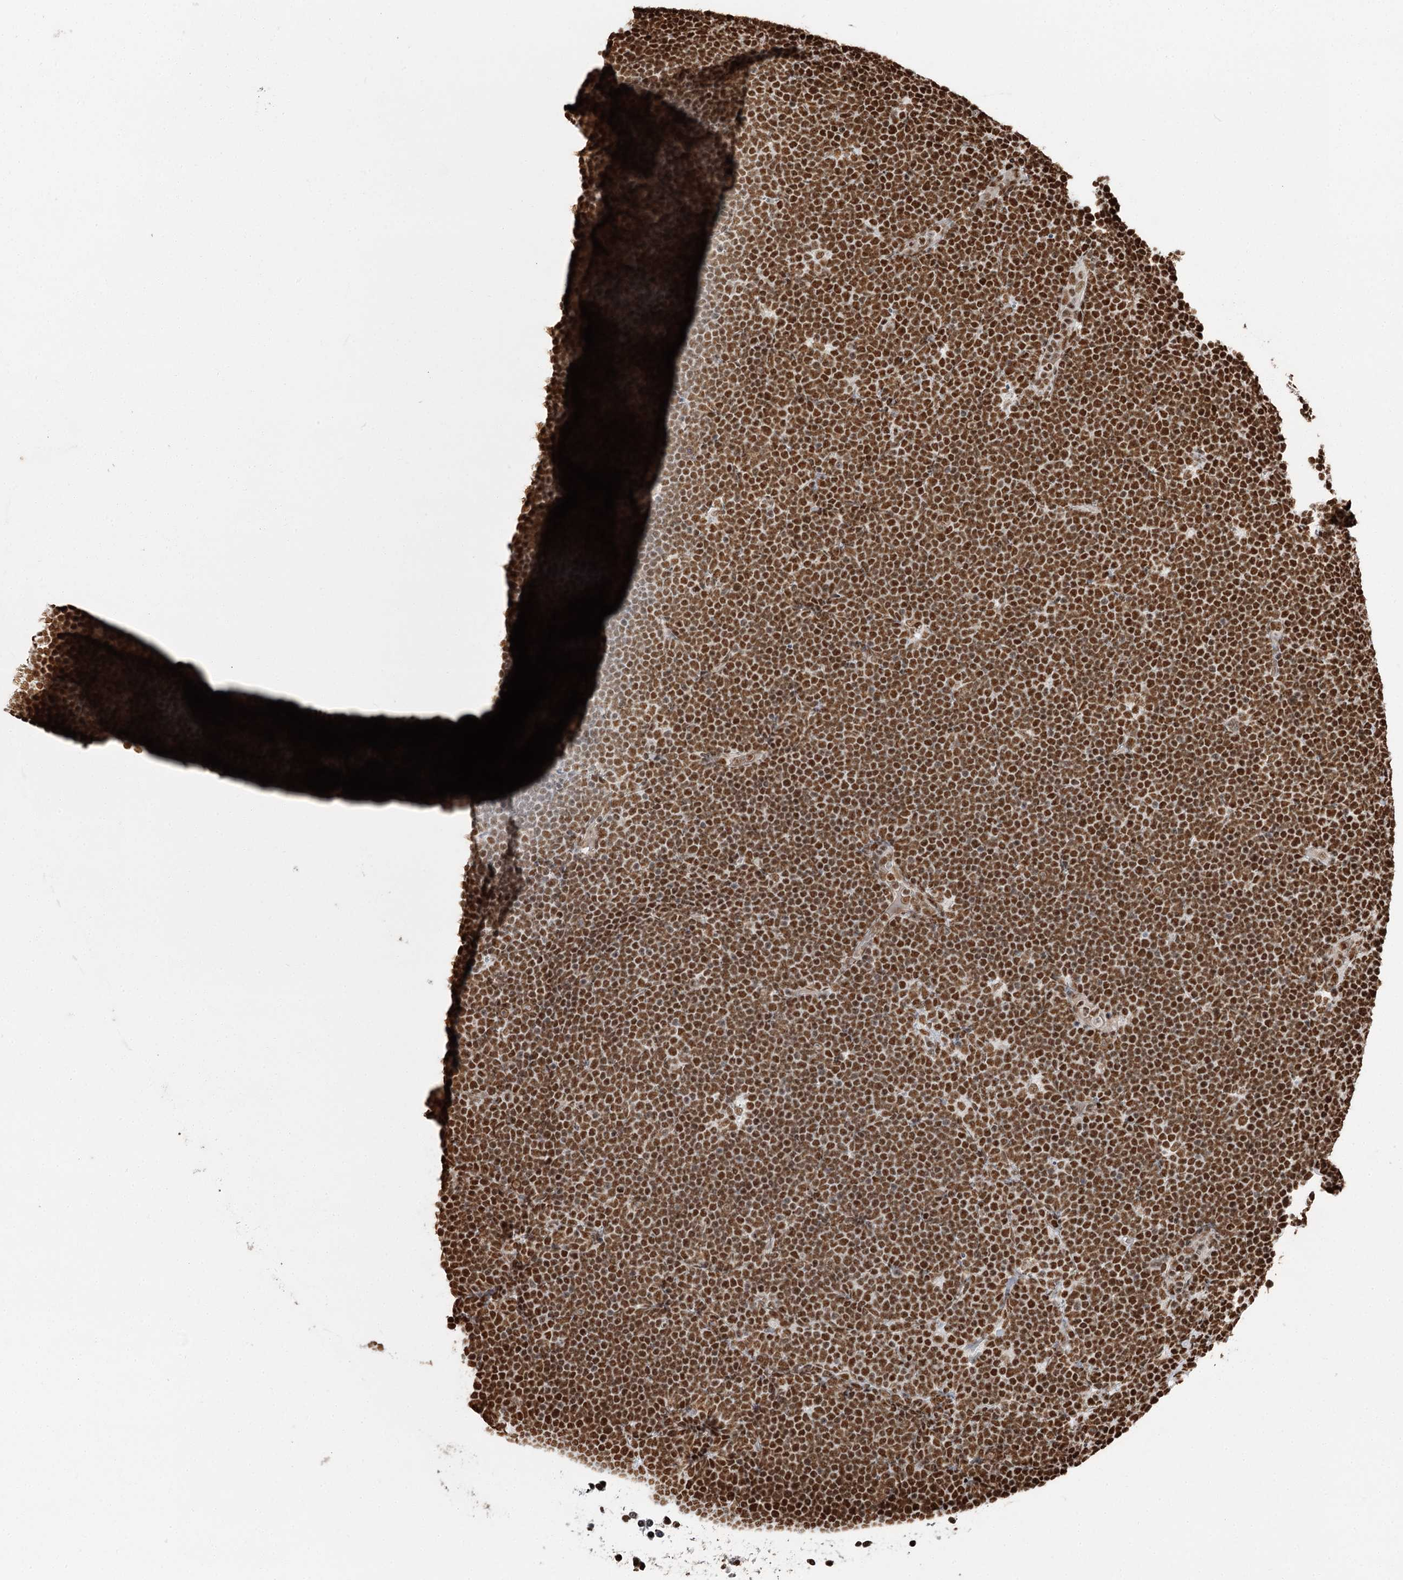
{"staining": {"intensity": "strong", "quantity": ">75%", "location": "nuclear"}, "tissue": "lymphoma", "cell_type": "Tumor cells", "image_type": "cancer", "snomed": [{"axis": "morphology", "description": "Malignant lymphoma, non-Hodgkin's type, High grade"}, {"axis": "topography", "description": "Lymph node"}], "caption": "High-grade malignant lymphoma, non-Hodgkin's type stained with a brown dye shows strong nuclear positive expression in about >75% of tumor cells.", "gene": "RBBP7", "patient": {"sex": "male", "age": 13}}